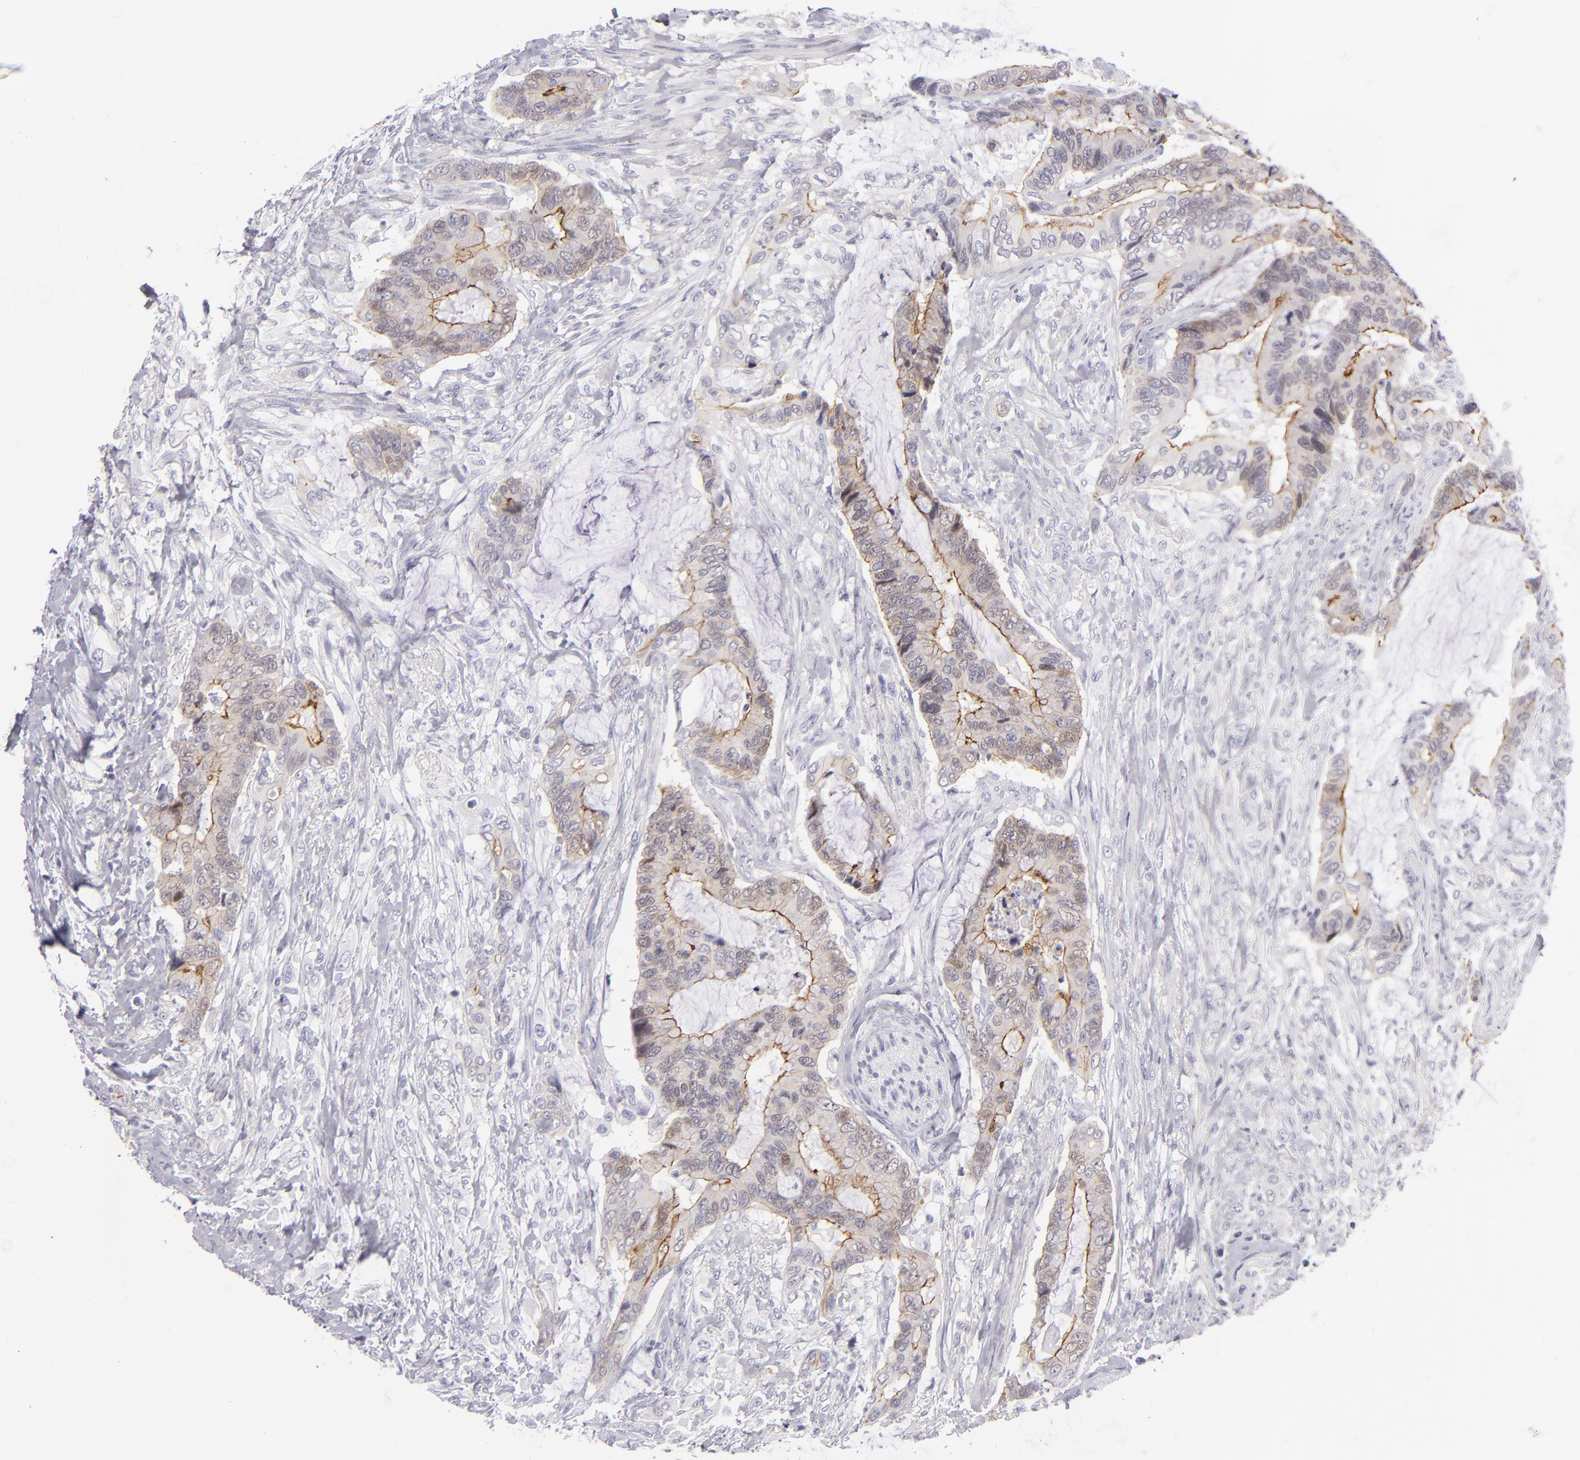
{"staining": {"intensity": "moderate", "quantity": "25%-75%", "location": "cytoplasmic/membranous"}, "tissue": "colorectal cancer", "cell_type": "Tumor cells", "image_type": "cancer", "snomed": [{"axis": "morphology", "description": "Adenocarcinoma, NOS"}, {"axis": "topography", "description": "Rectum"}], "caption": "Immunohistochemical staining of human colorectal cancer (adenocarcinoma) shows medium levels of moderate cytoplasmic/membranous staining in approximately 25%-75% of tumor cells. Using DAB (brown) and hematoxylin (blue) stains, captured at high magnification using brightfield microscopy.", "gene": "VIL1", "patient": {"sex": "female", "age": 59}}